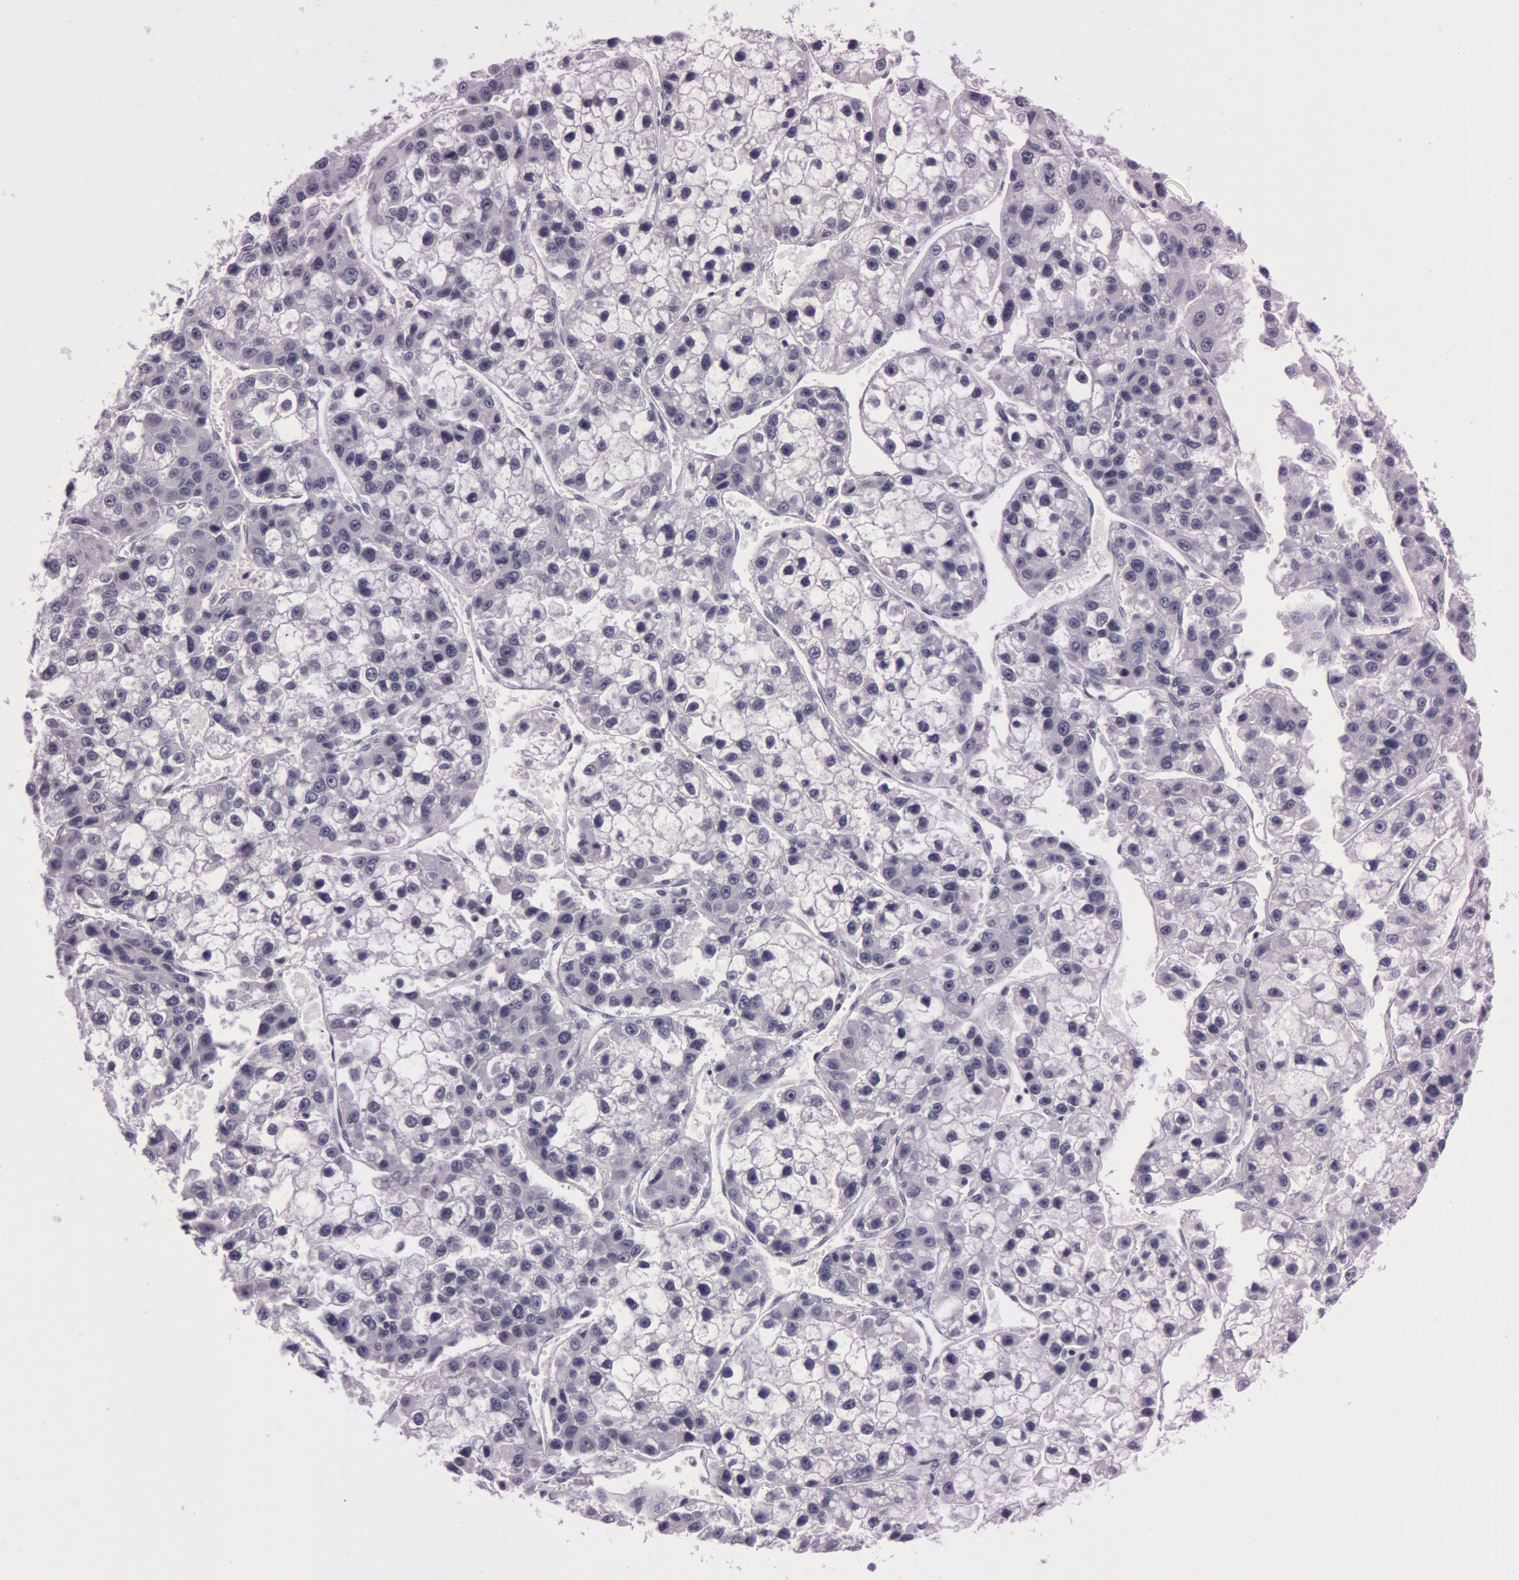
{"staining": {"intensity": "negative", "quantity": "none", "location": "none"}, "tissue": "liver cancer", "cell_type": "Tumor cells", "image_type": "cancer", "snomed": [{"axis": "morphology", "description": "Carcinoma, Hepatocellular, NOS"}, {"axis": "topography", "description": "Liver"}], "caption": "A high-resolution micrograph shows IHC staining of liver cancer (hepatocellular carcinoma), which reveals no significant positivity in tumor cells.", "gene": "S100A7", "patient": {"sex": "female", "age": 66}}